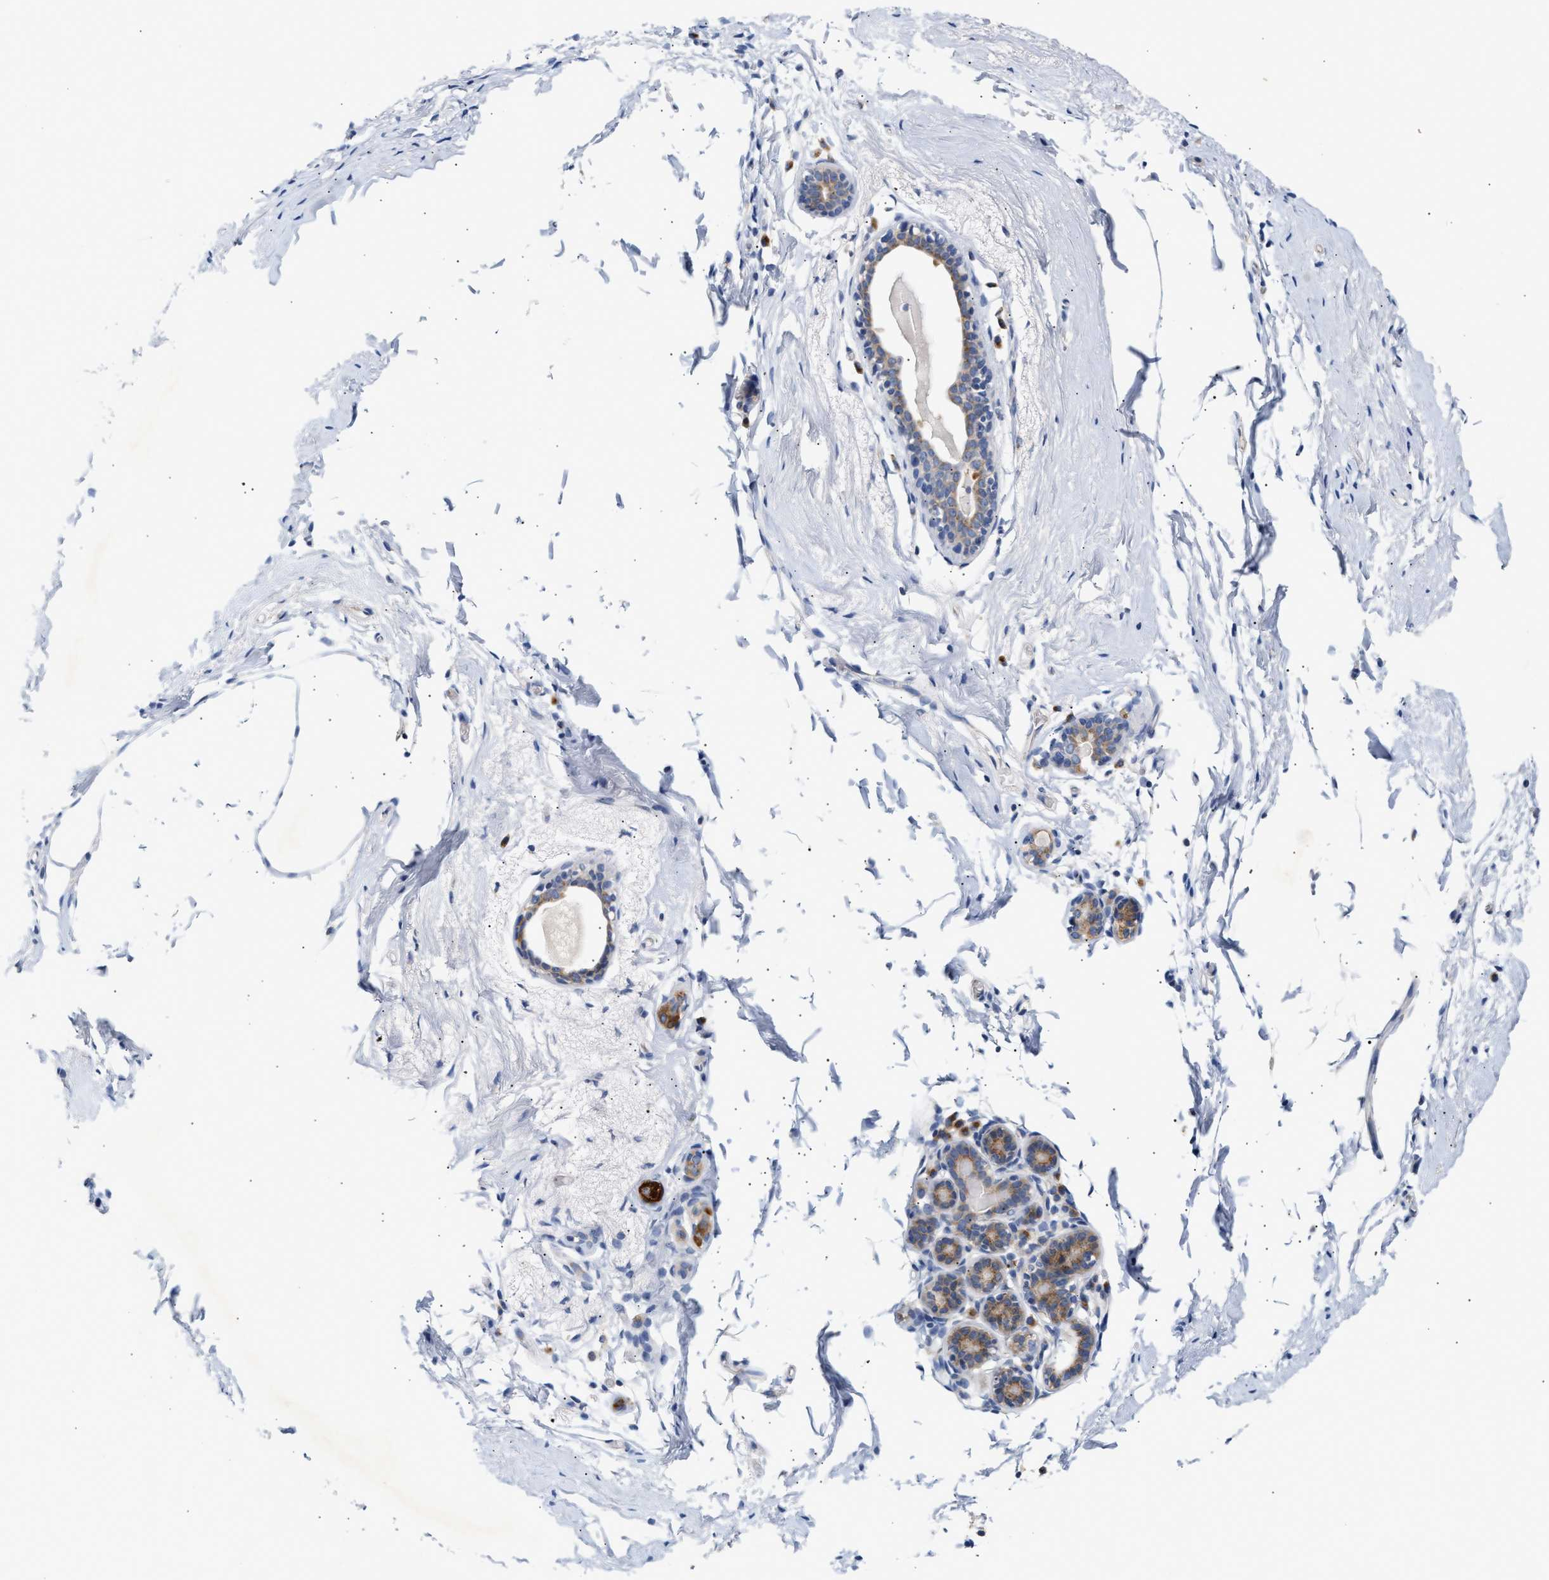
{"staining": {"intensity": "weak", "quantity": "25%-75%", "location": "cytoplasmic/membranous"}, "tissue": "breast", "cell_type": "Adipocytes", "image_type": "normal", "snomed": [{"axis": "morphology", "description": "Normal tissue, NOS"}, {"axis": "topography", "description": "Breast"}], "caption": "DAB immunohistochemical staining of benign breast exhibits weak cytoplasmic/membranous protein expression in approximately 25%-75% of adipocytes.", "gene": "TRIM50", "patient": {"sex": "female", "age": 62}}